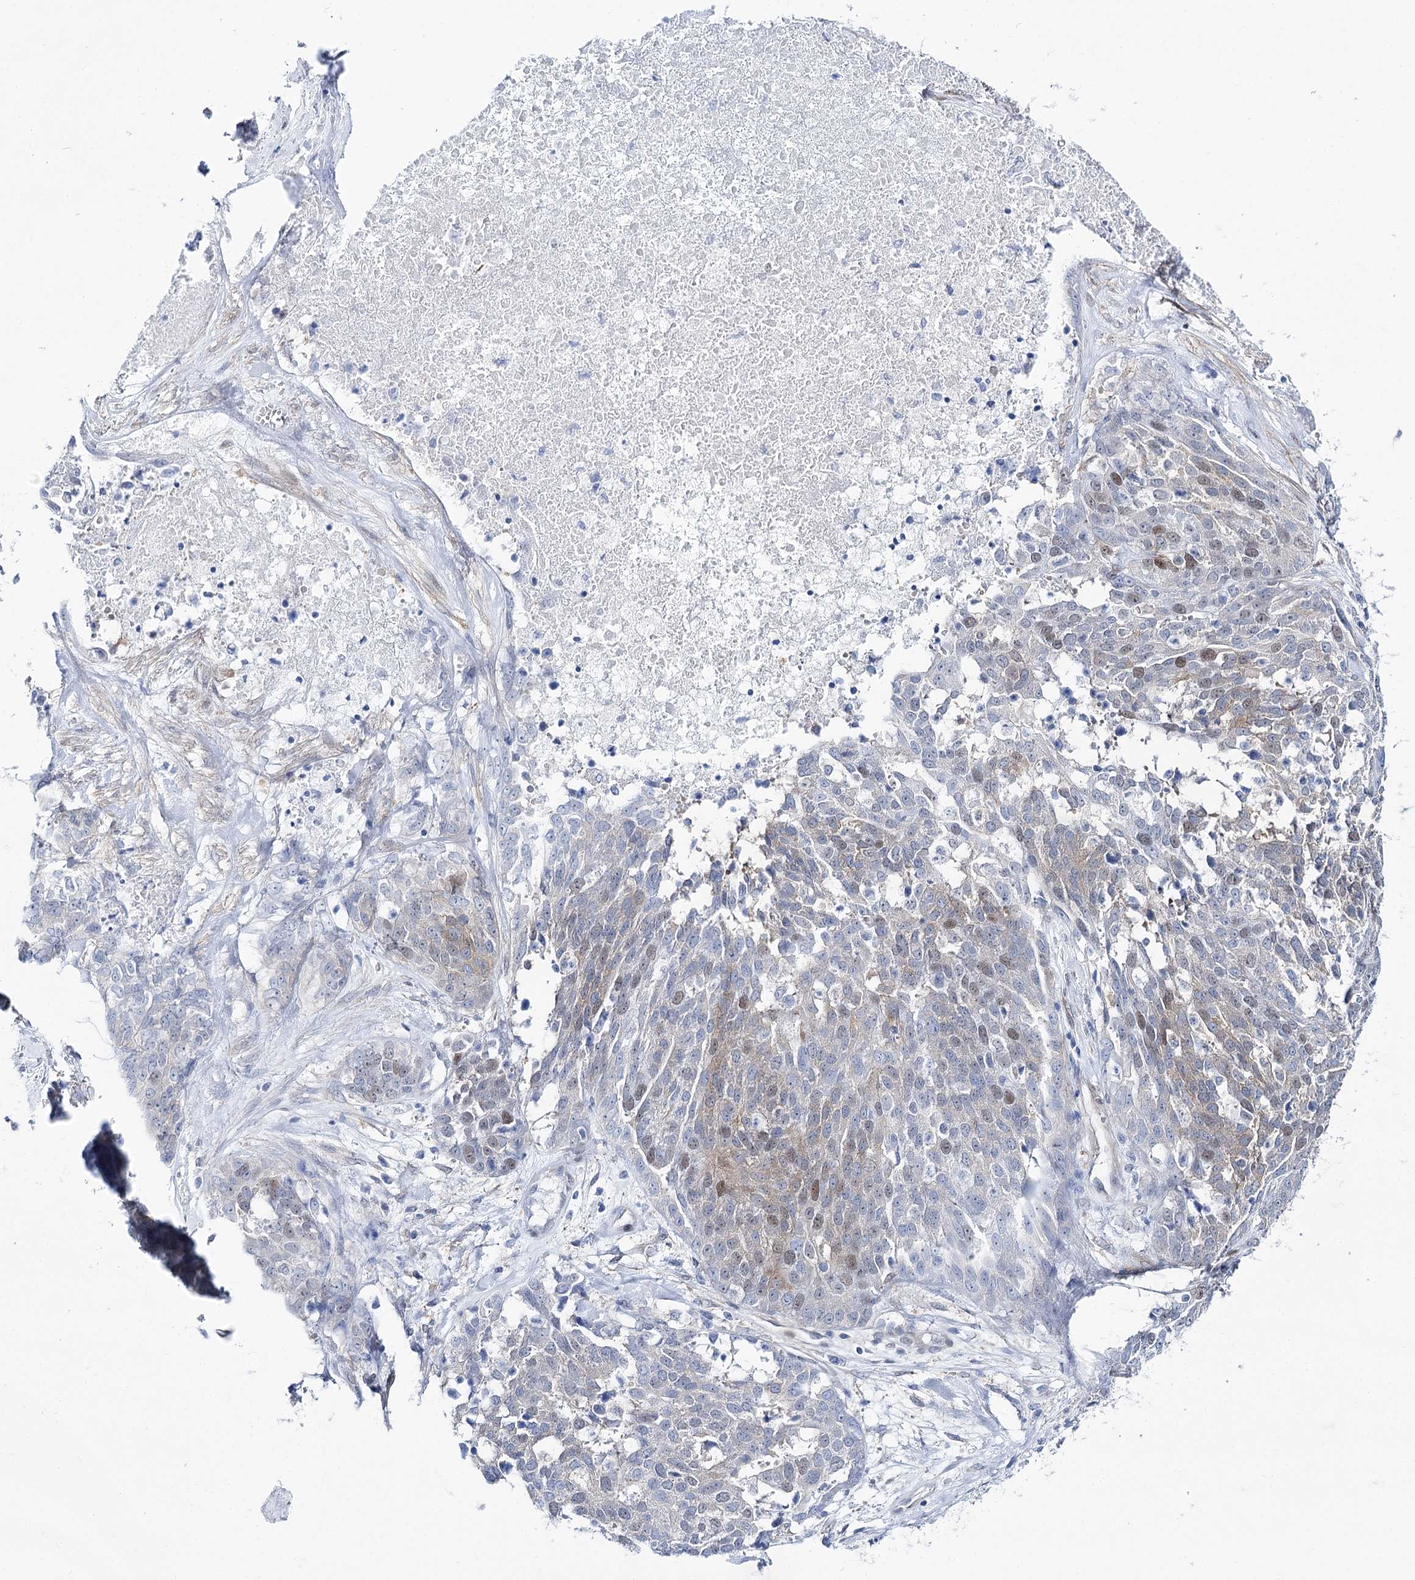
{"staining": {"intensity": "weak", "quantity": "<25%", "location": "cytoplasmic/membranous,nuclear"}, "tissue": "ovarian cancer", "cell_type": "Tumor cells", "image_type": "cancer", "snomed": [{"axis": "morphology", "description": "Cystadenocarcinoma, serous, NOS"}, {"axis": "topography", "description": "Ovary"}], "caption": "A micrograph of serous cystadenocarcinoma (ovarian) stained for a protein exhibits no brown staining in tumor cells.", "gene": "UGDH", "patient": {"sex": "female", "age": 44}}